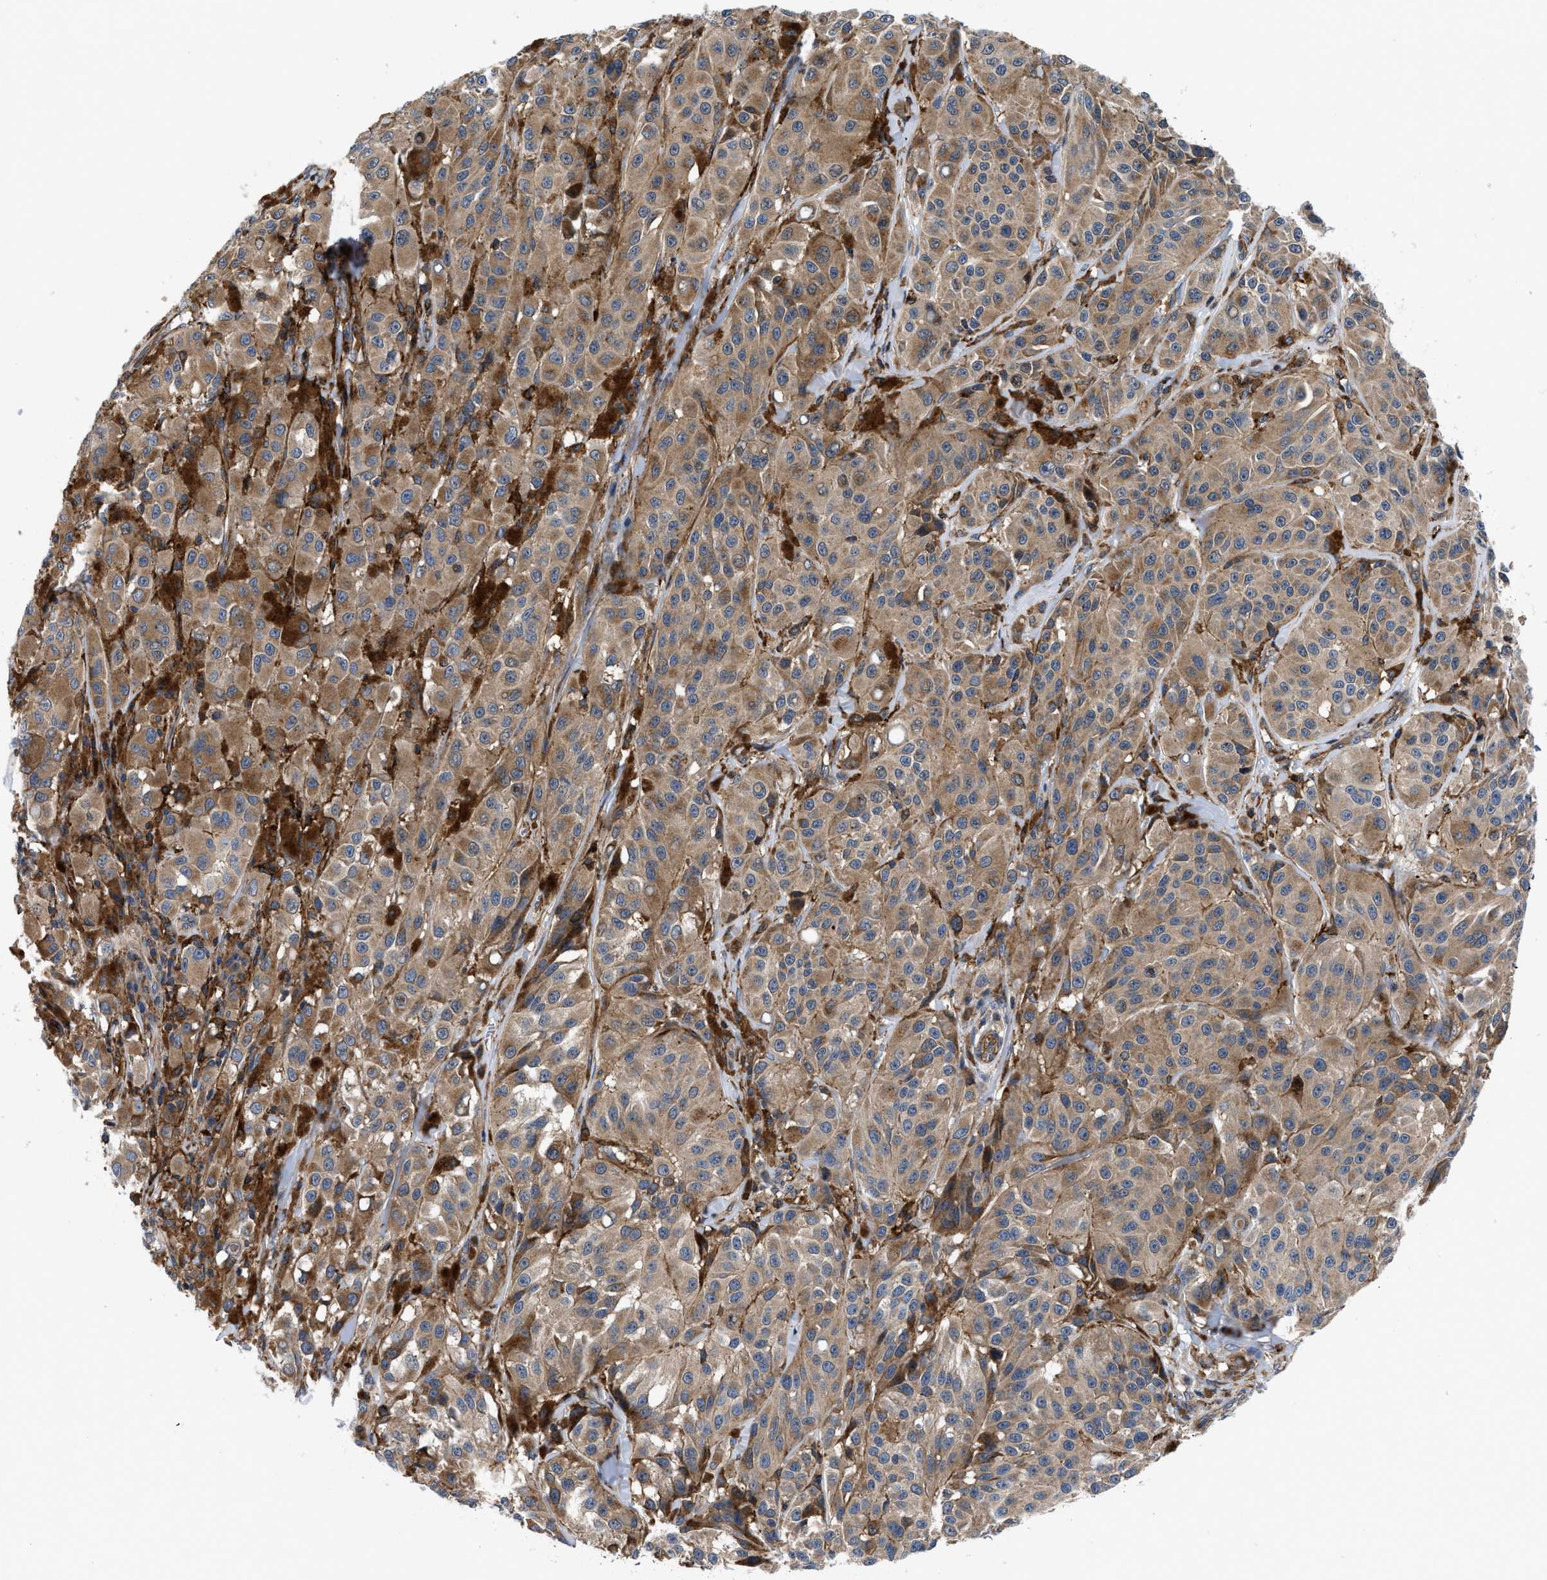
{"staining": {"intensity": "moderate", "quantity": ">75%", "location": "cytoplasmic/membranous"}, "tissue": "melanoma", "cell_type": "Tumor cells", "image_type": "cancer", "snomed": [{"axis": "morphology", "description": "Malignant melanoma, NOS"}, {"axis": "topography", "description": "Skin"}], "caption": "About >75% of tumor cells in human malignant melanoma show moderate cytoplasmic/membranous protein staining as visualized by brown immunohistochemical staining.", "gene": "SPAST", "patient": {"sex": "male", "age": 84}}